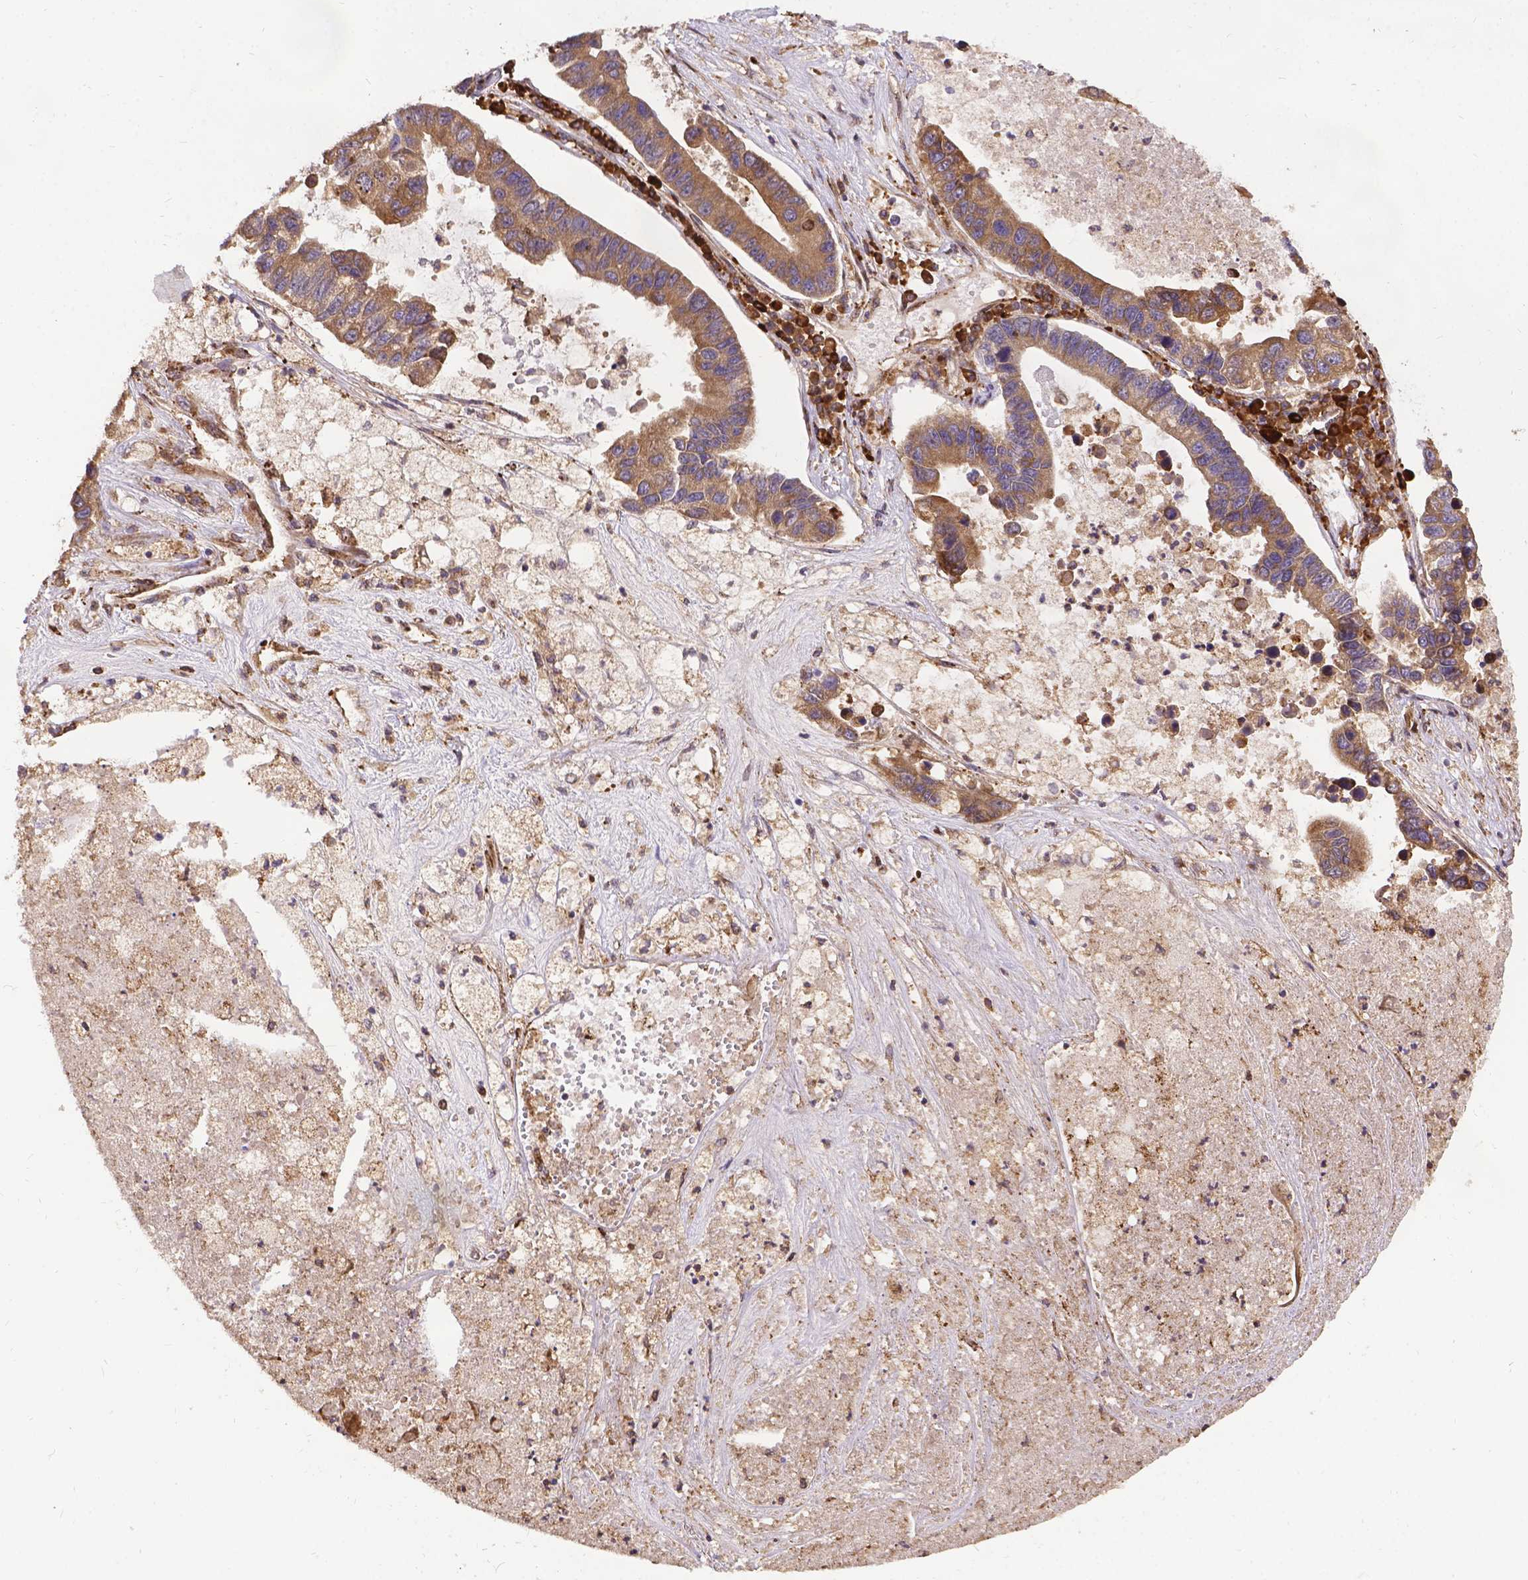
{"staining": {"intensity": "weak", "quantity": ">75%", "location": "cytoplasmic/membranous"}, "tissue": "lung cancer", "cell_type": "Tumor cells", "image_type": "cancer", "snomed": [{"axis": "morphology", "description": "Adenocarcinoma, NOS"}, {"axis": "topography", "description": "Bronchus"}, {"axis": "topography", "description": "Lung"}], "caption": "Human lung adenocarcinoma stained with a brown dye displays weak cytoplasmic/membranous positive positivity in approximately >75% of tumor cells.", "gene": "DENND6A", "patient": {"sex": "female", "age": 51}}